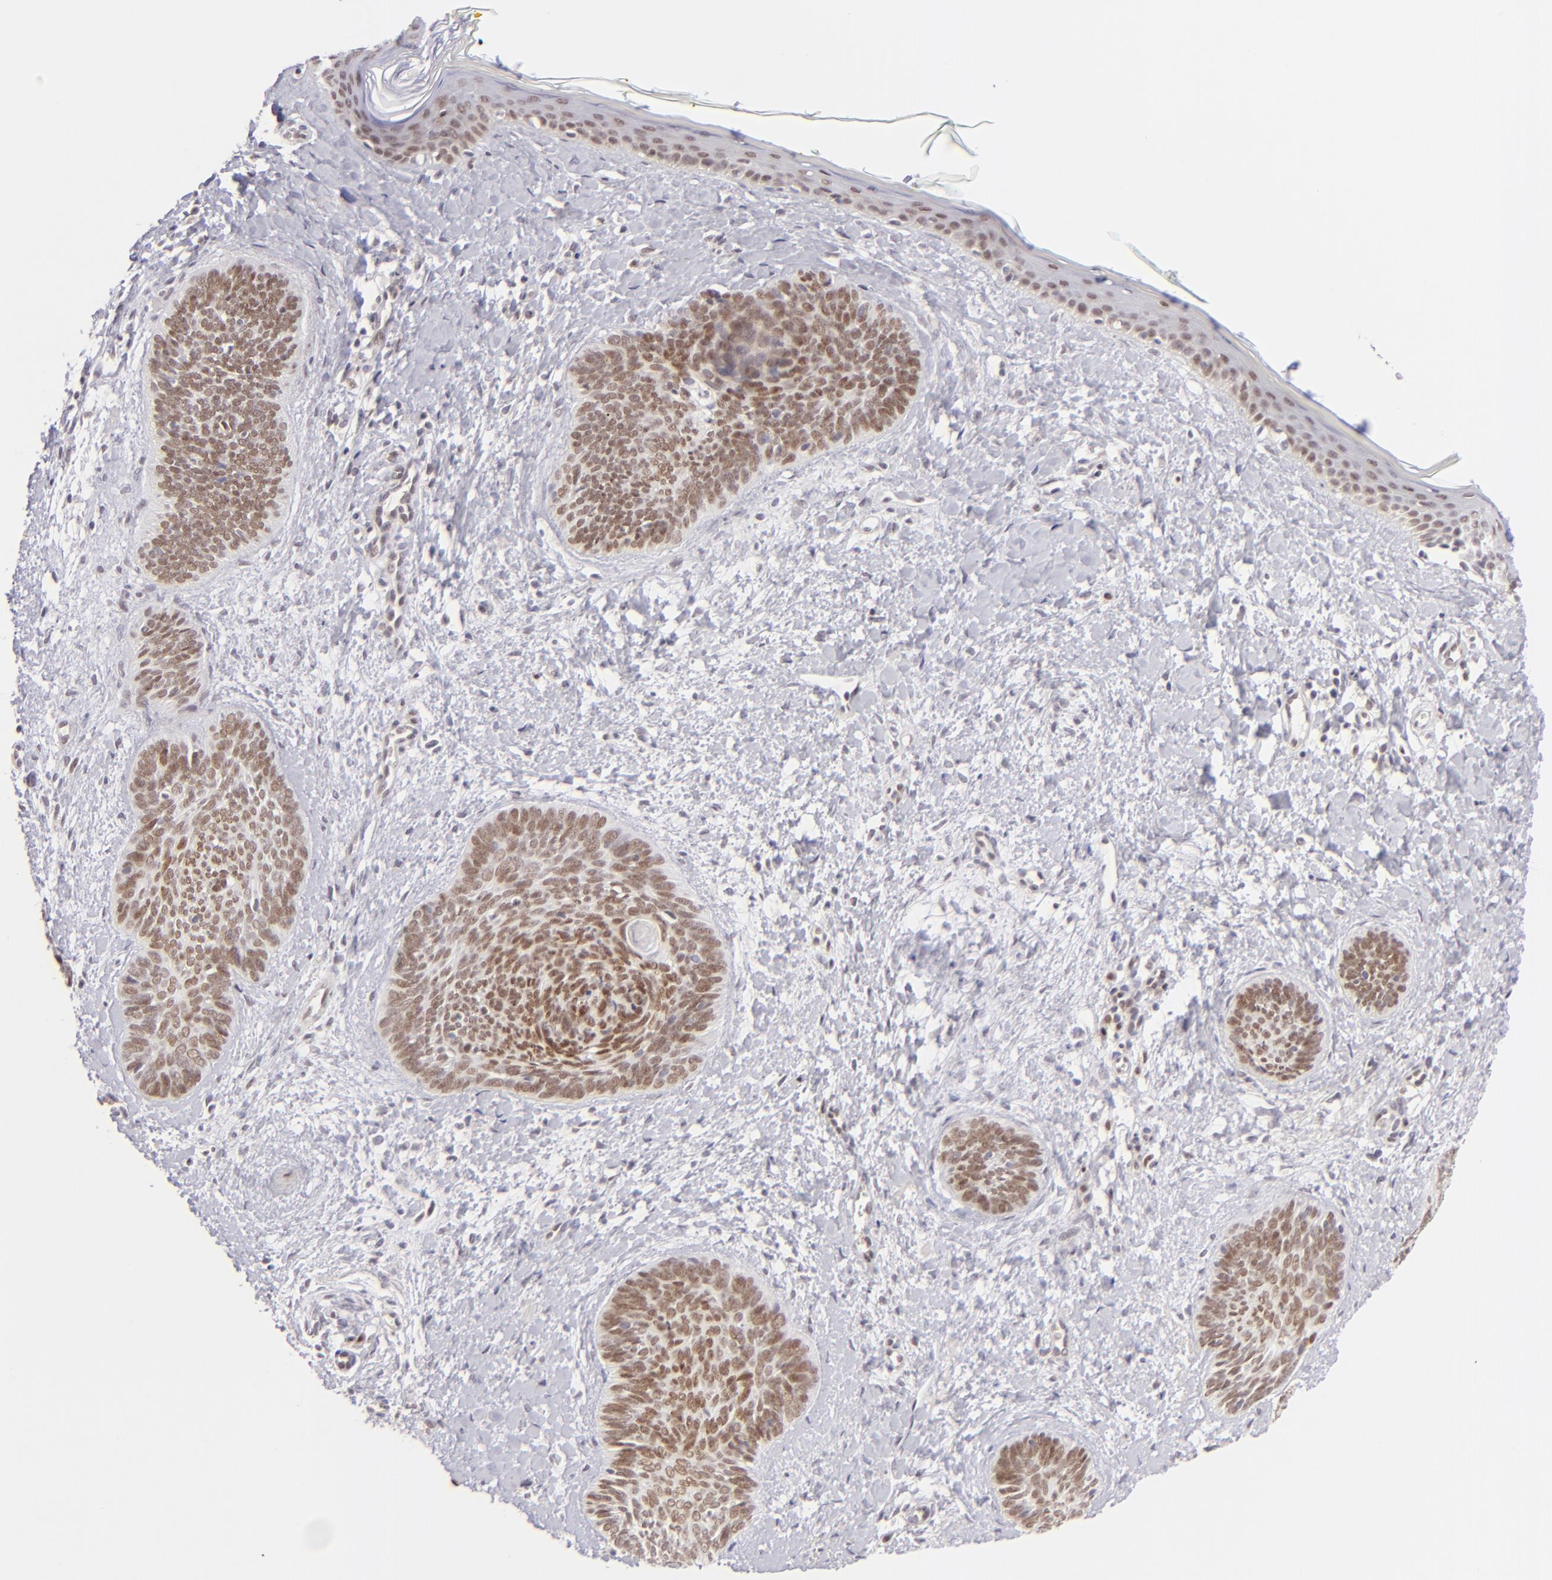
{"staining": {"intensity": "moderate", "quantity": ">75%", "location": "nuclear"}, "tissue": "skin cancer", "cell_type": "Tumor cells", "image_type": "cancer", "snomed": [{"axis": "morphology", "description": "Basal cell carcinoma"}, {"axis": "topography", "description": "Skin"}], "caption": "The photomicrograph shows a brown stain indicating the presence of a protein in the nuclear of tumor cells in basal cell carcinoma (skin).", "gene": "POU2F1", "patient": {"sex": "female", "age": 81}}